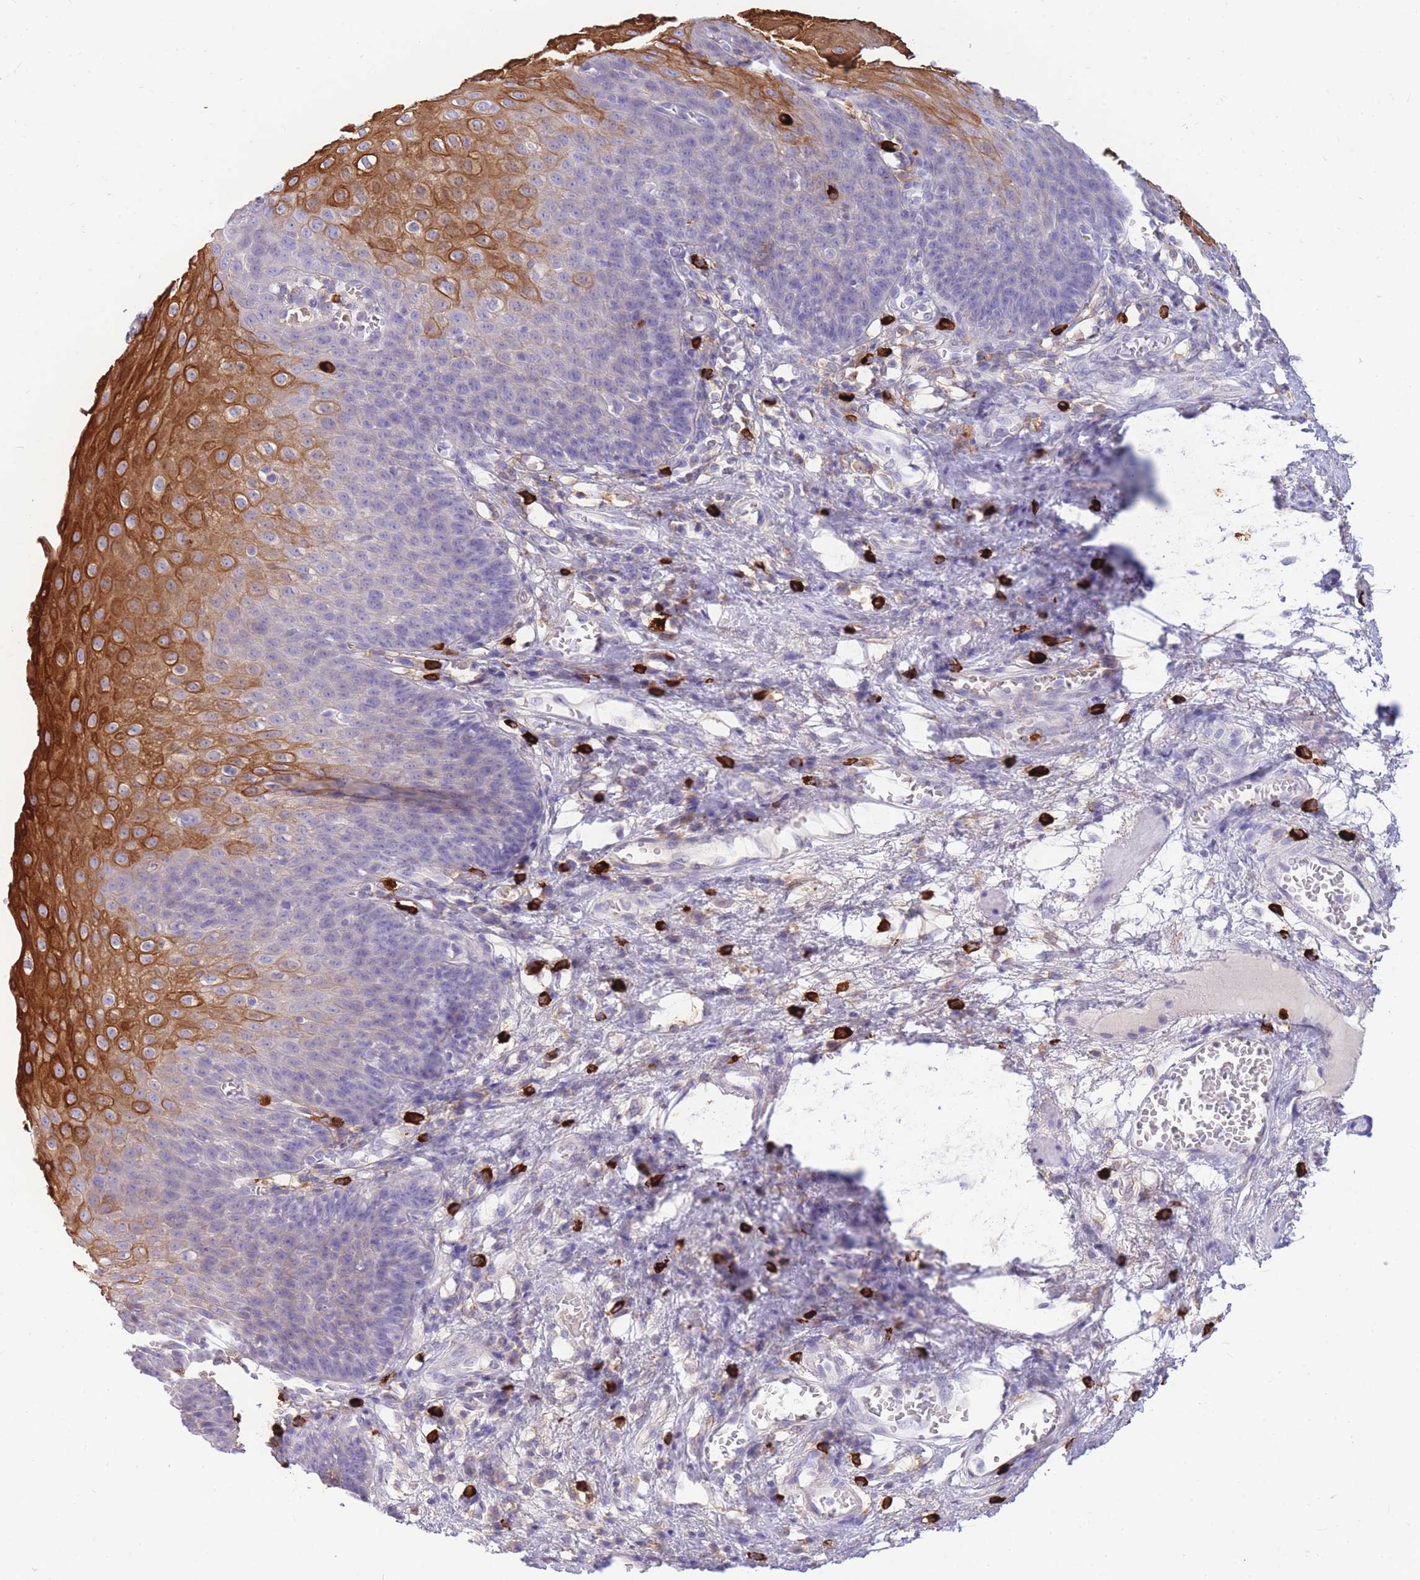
{"staining": {"intensity": "strong", "quantity": "<25%", "location": "cytoplasmic/membranous"}, "tissue": "esophagus", "cell_type": "Squamous epithelial cells", "image_type": "normal", "snomed": [{"axis": "morphology", "description": "Normal tissue, NOS"}, {"axis": "topography", "description": "Esophagus"}], "caption": "Normal esophagus displays strong cytoplasmic/membranous expression in approximately <25% of squamous epithelial cells Immunohistochemistry (ihc) stains the protein of interest in brown and the nuclei are stained blue..", "gene": "TPSAB1", "patient": {"sex": "male", "age": 71}}